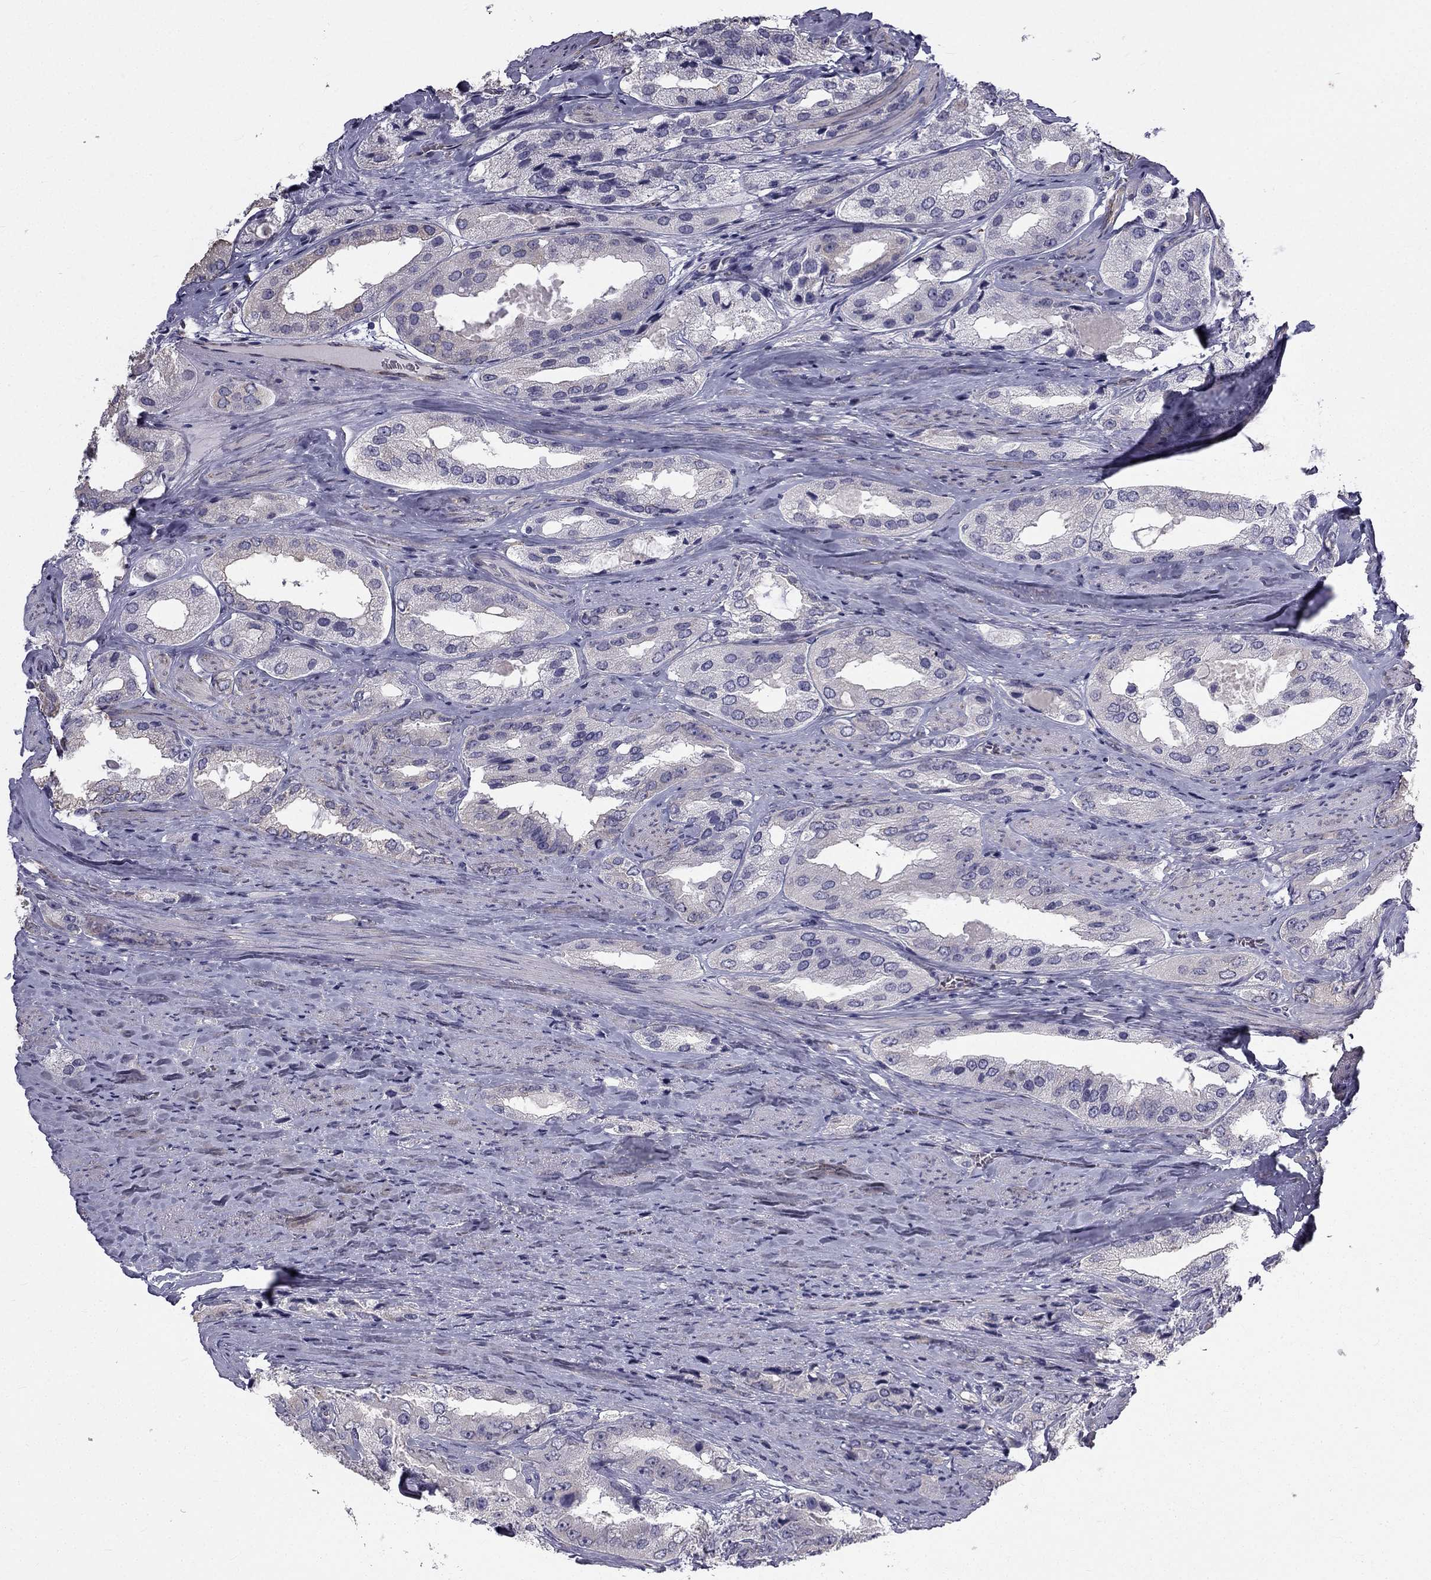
{"staining": {"intensity": "negative", "quantity": "none", "location": "none"}, "tissue": "prostate cancer", "cell_type": "Tumor cells", "image_type": "cancer", "snomed": [{"axis": "morphology", "description": "Adenocarcinoma, Low grade"}, {"axis": "topography", "description": "Prostate"}], "caption": "The photomicrograph displays no significant expression in tumor cells of prostate low-grade adenocarcinoma.", "gene": "CCDC40", "patient": {"sex": "male", "age": 69}}